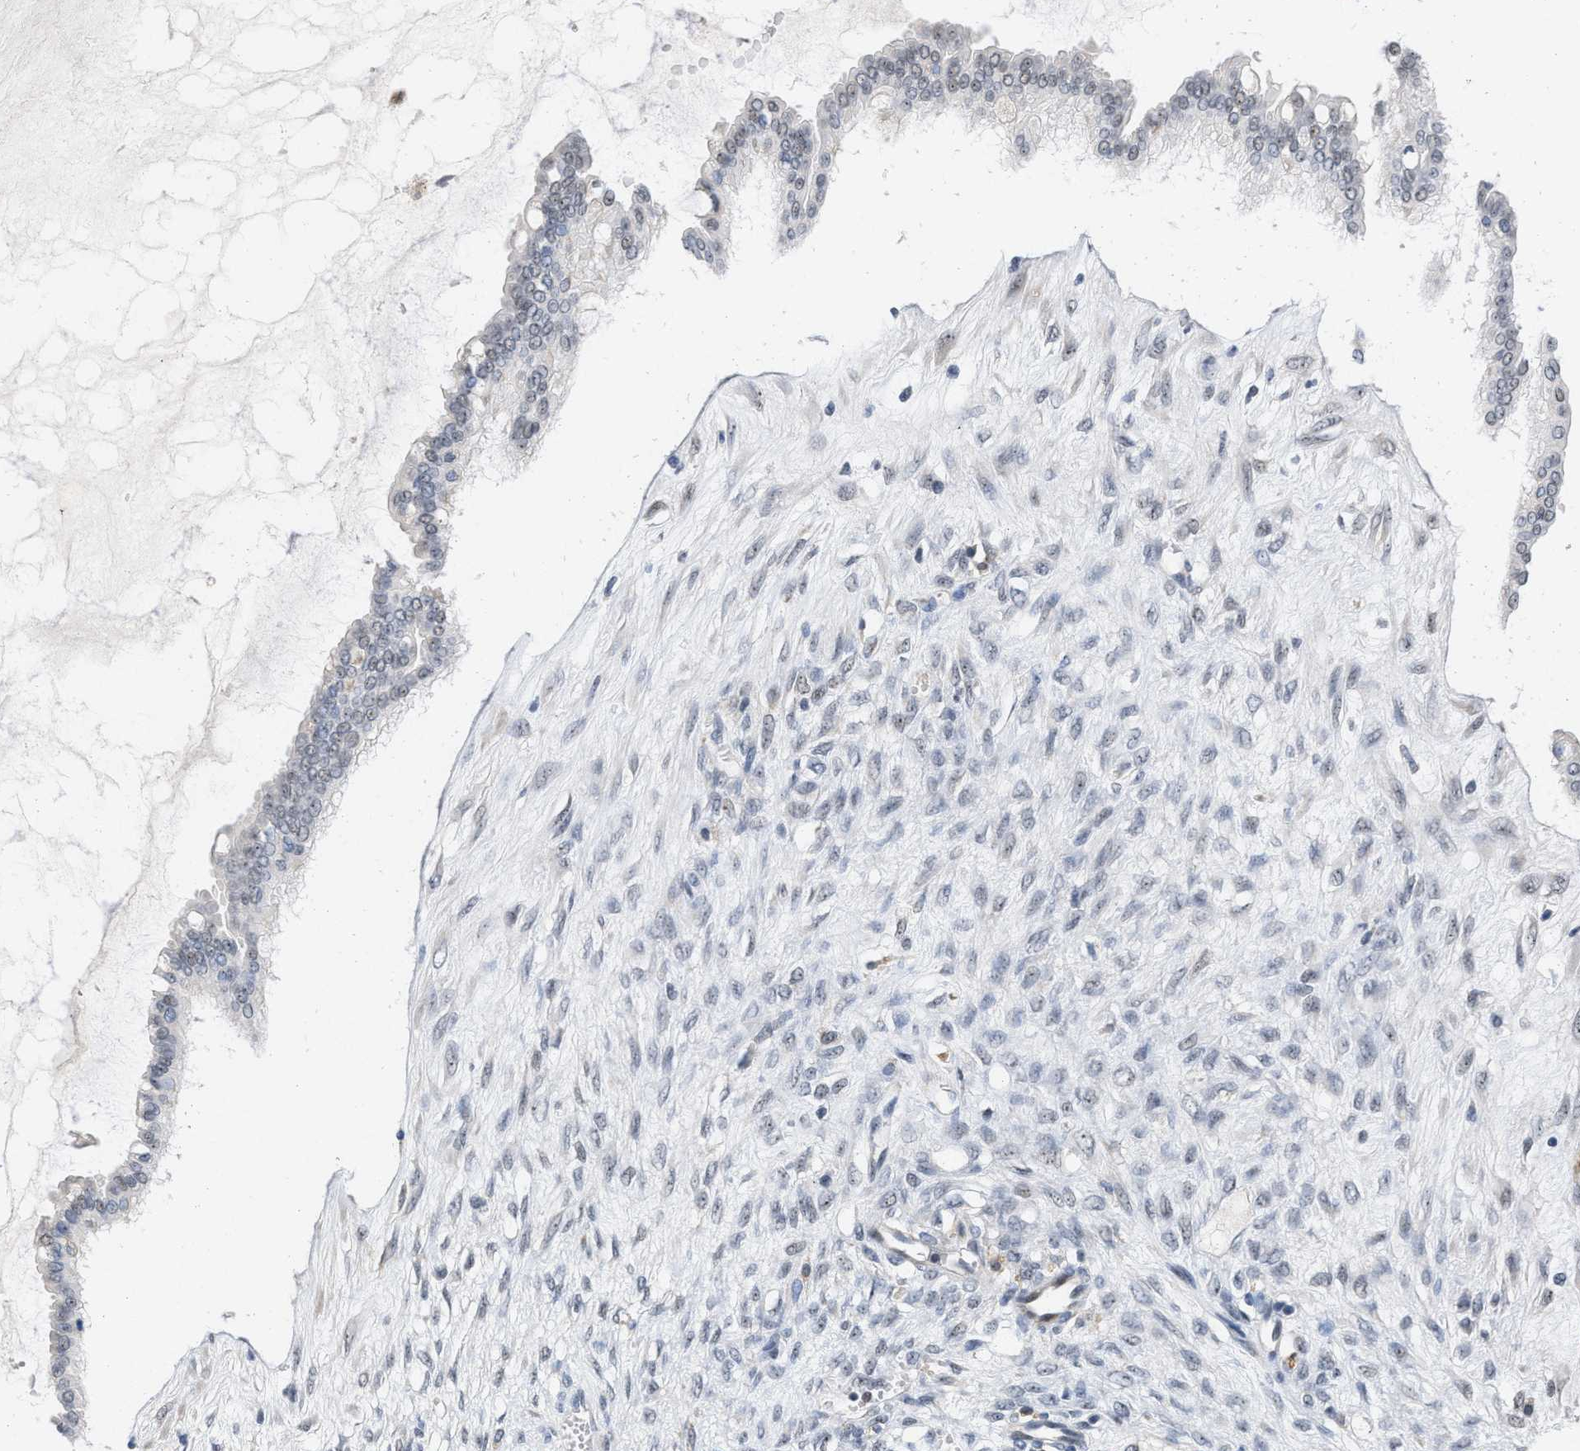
{"staining": {"intensity": "weak", "quantity": "<25%", "location": "nuclear"}, "tissue": "ovarian cancer", "cell_type": "Tumor cells", "image_type": "cancer", "snomed": [{"axis": "morphology", "description": "Cystadenocarcinoma, mucinous, NOS"}, {"axis": "topography", "description": "Ovary"}], "caption": "High magnification brightfield microscopy of ovarian cancer stained with DAB (brown) and counterstained with hematoxylin (blue): tumor cells show no significant expression.", "gene": "ELAC2", "patient": {"sex": "female", "age": 73}}